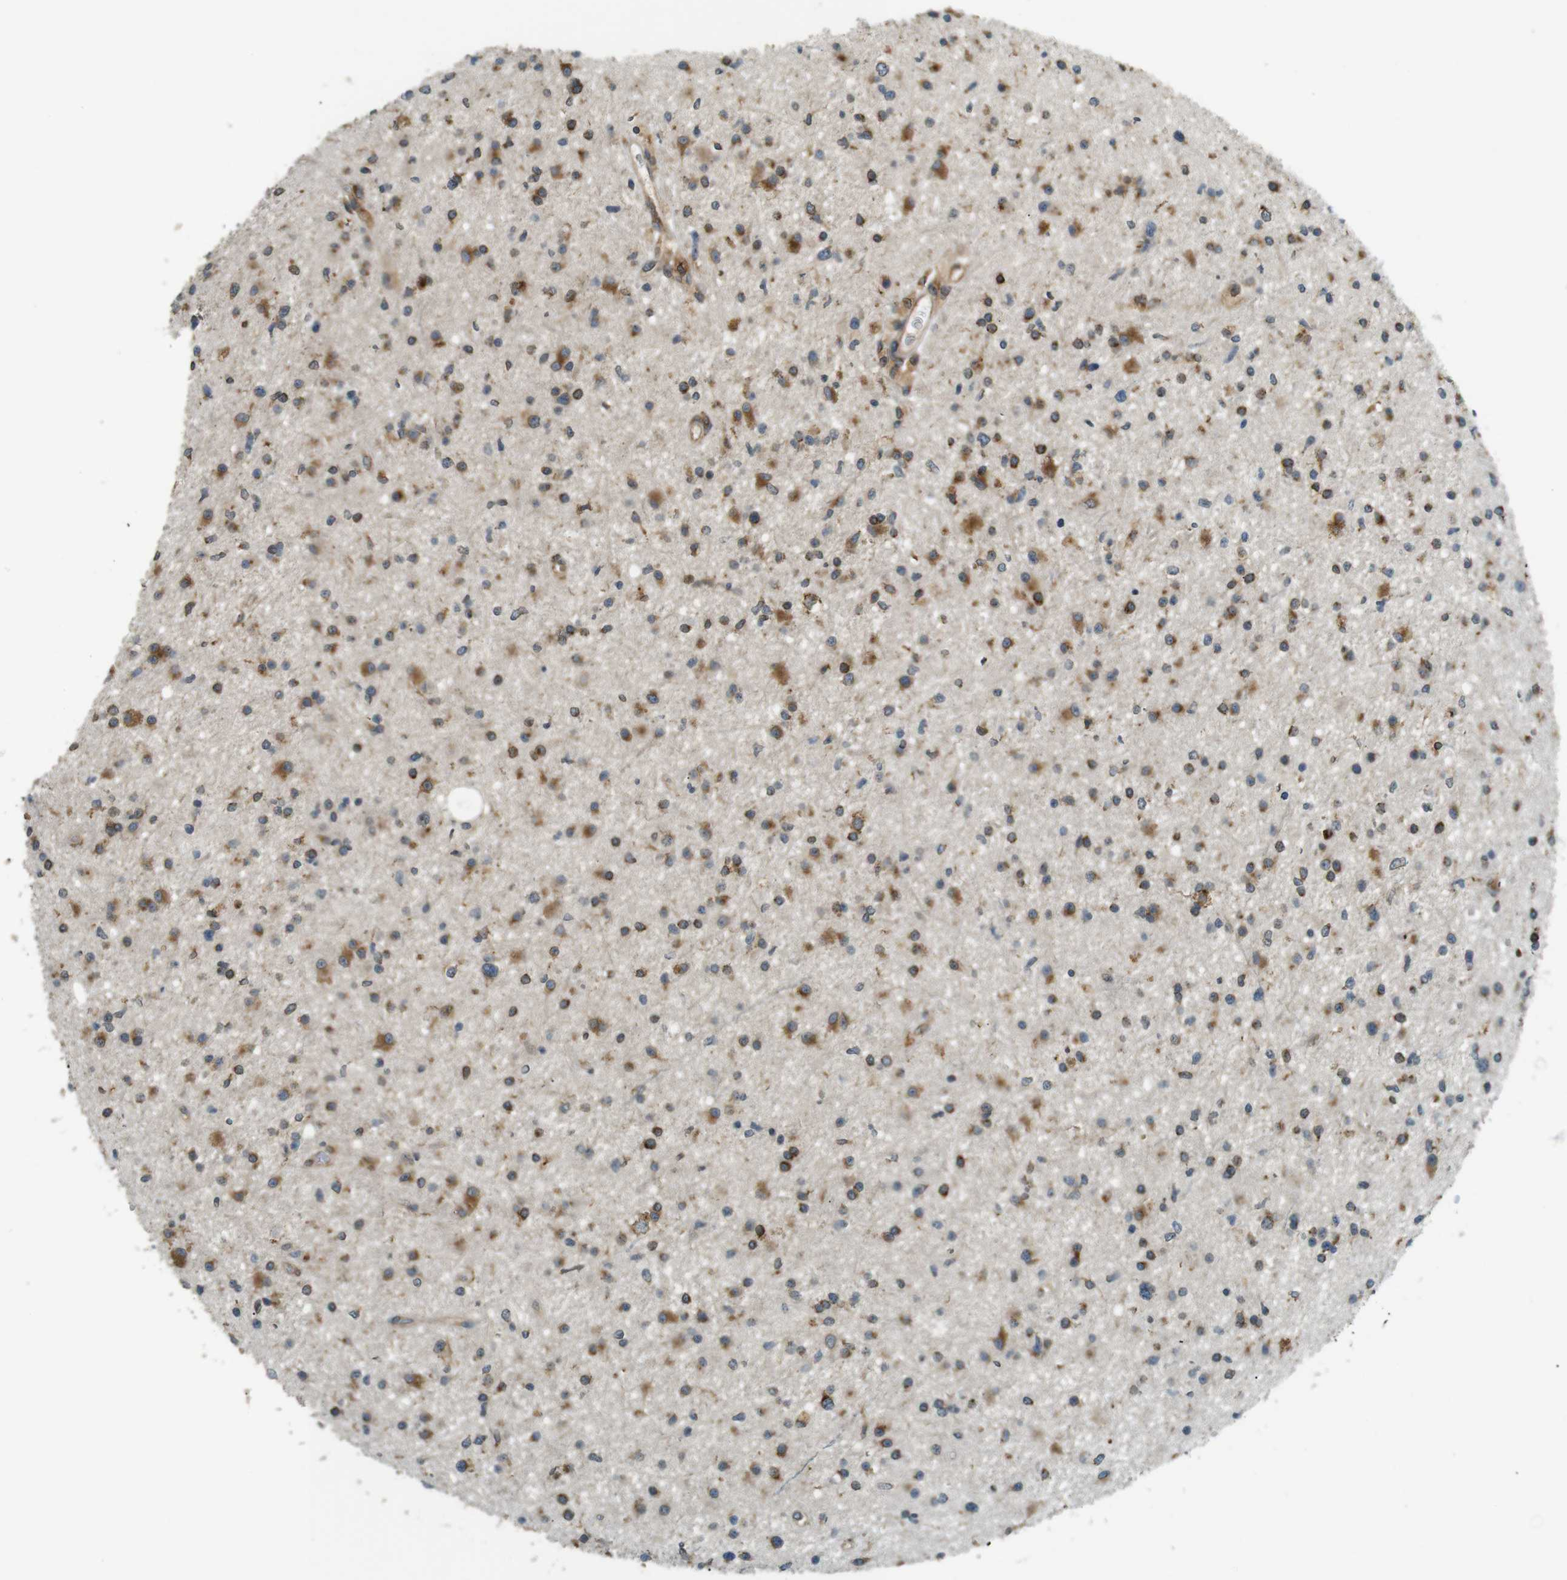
{"staining": {"intensity": "moderate", "quantity": "25%-75%", "location": "cytoplasmic/membranous"}, "tissue": "glioma", "cell_type": "Tumor cells", "image_type": "cancer", "snomed": [{"axis": "morphology", "description": "Glioma, malignant, High grade"}, {"axis": "topography", "description": "Brain"}], "caption": "Immunohistochemistry of malignant high-grade glioma displays medium levels of moderate cytoplasmic/membranous expression in approximately 25%-75% of tumor cells.", "gene": "TMED4", "patient": {"sex": "male", "age": 33}}